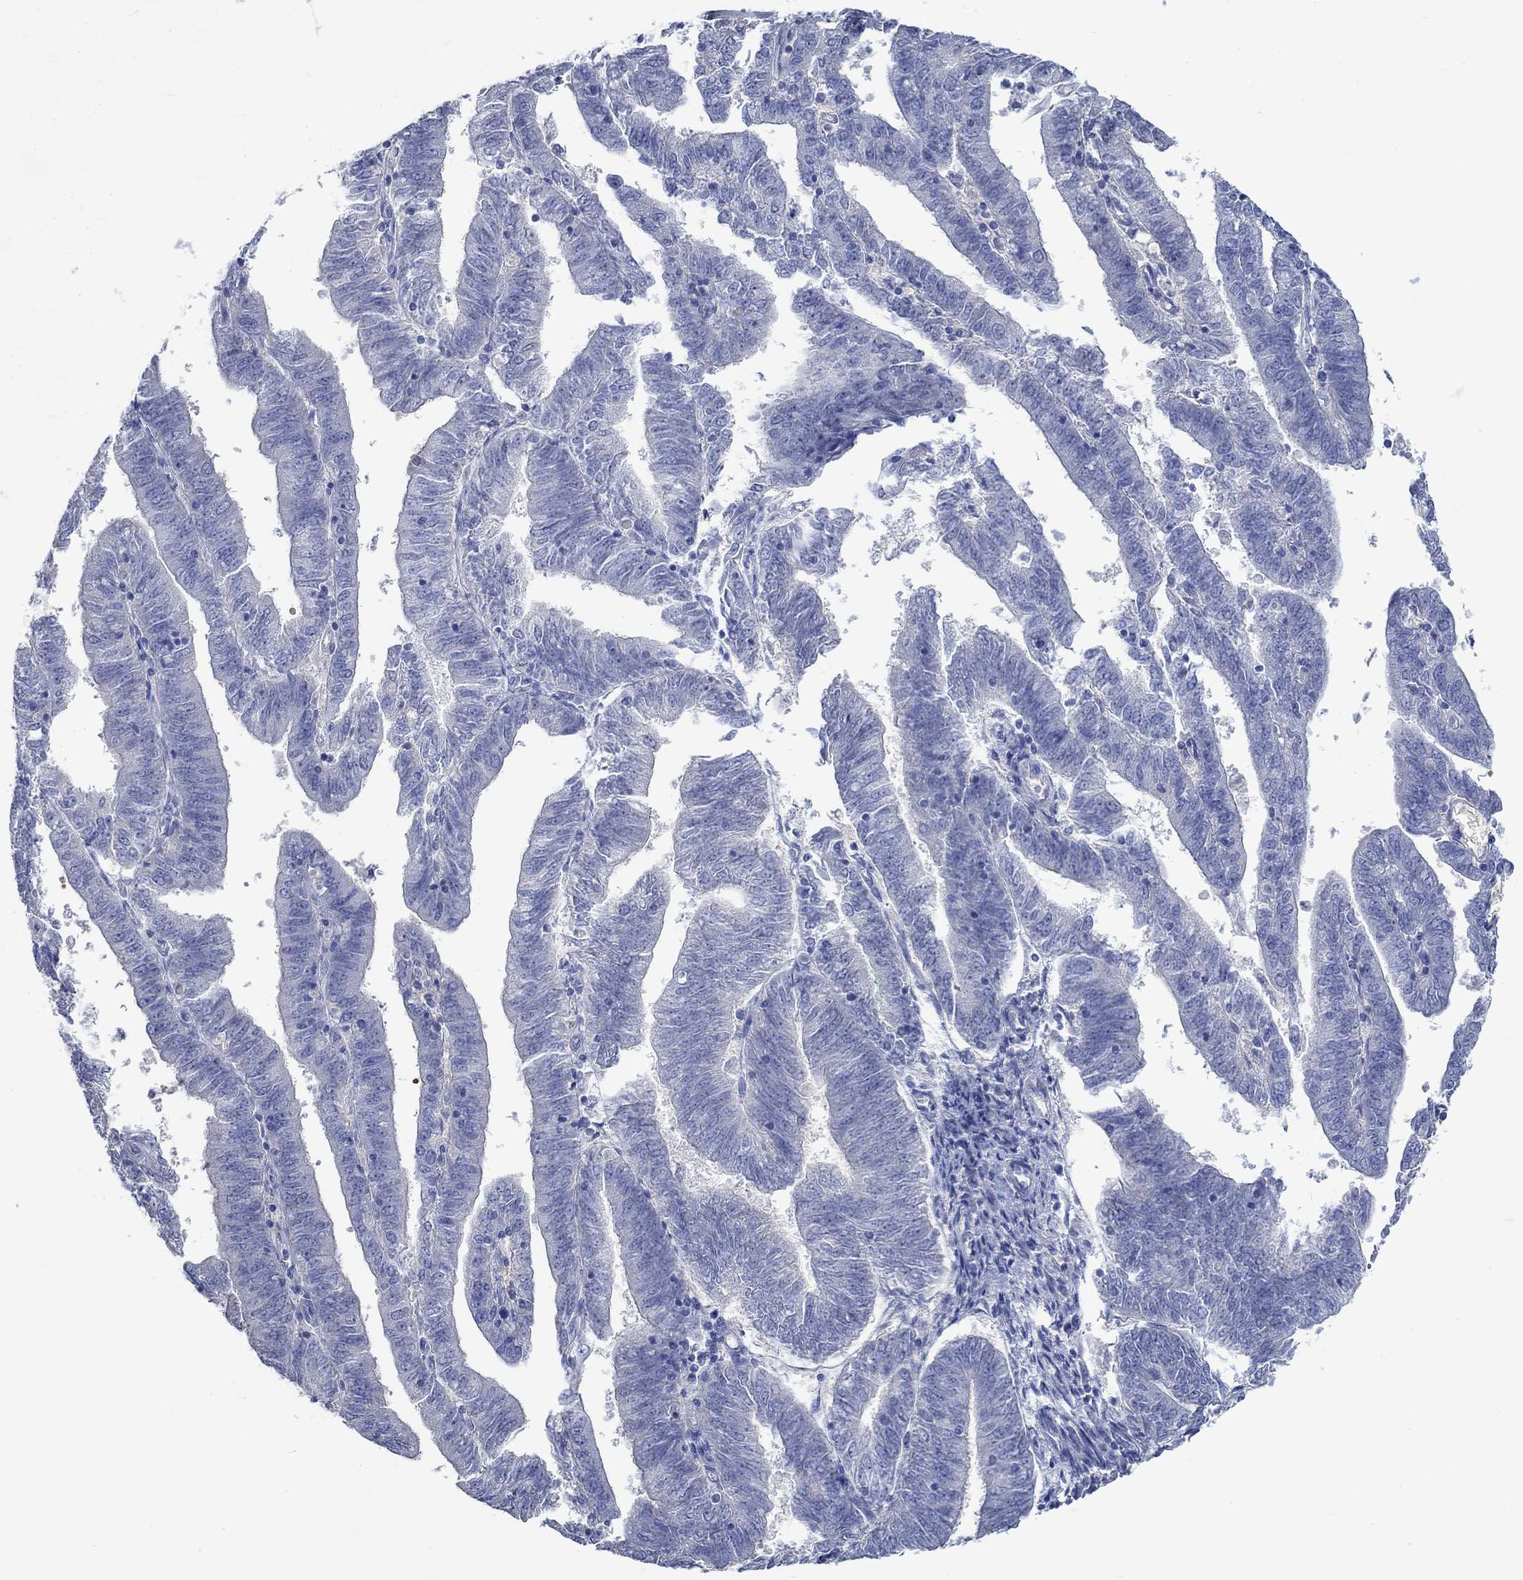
{"staining": {"intensity": "negative", "quantity": "none", "location": "none"}, "tissue": "endometrial cancer", "cell_type": "Tumor cells", "image_type": "cancer", "snomed": [{"axis": "morphology", "description": "Adenocarcinoma, NOS"}, {"axis": "topography", "description": "Endometrium"}], "caption": "IHC photomicrograph of human adenocarcinoma (endometrial) stained for a protein (brown), which shows no staining in tumor cells.", "gene": "KCNA1", "patient": {"sex": "female", "age": 82}}